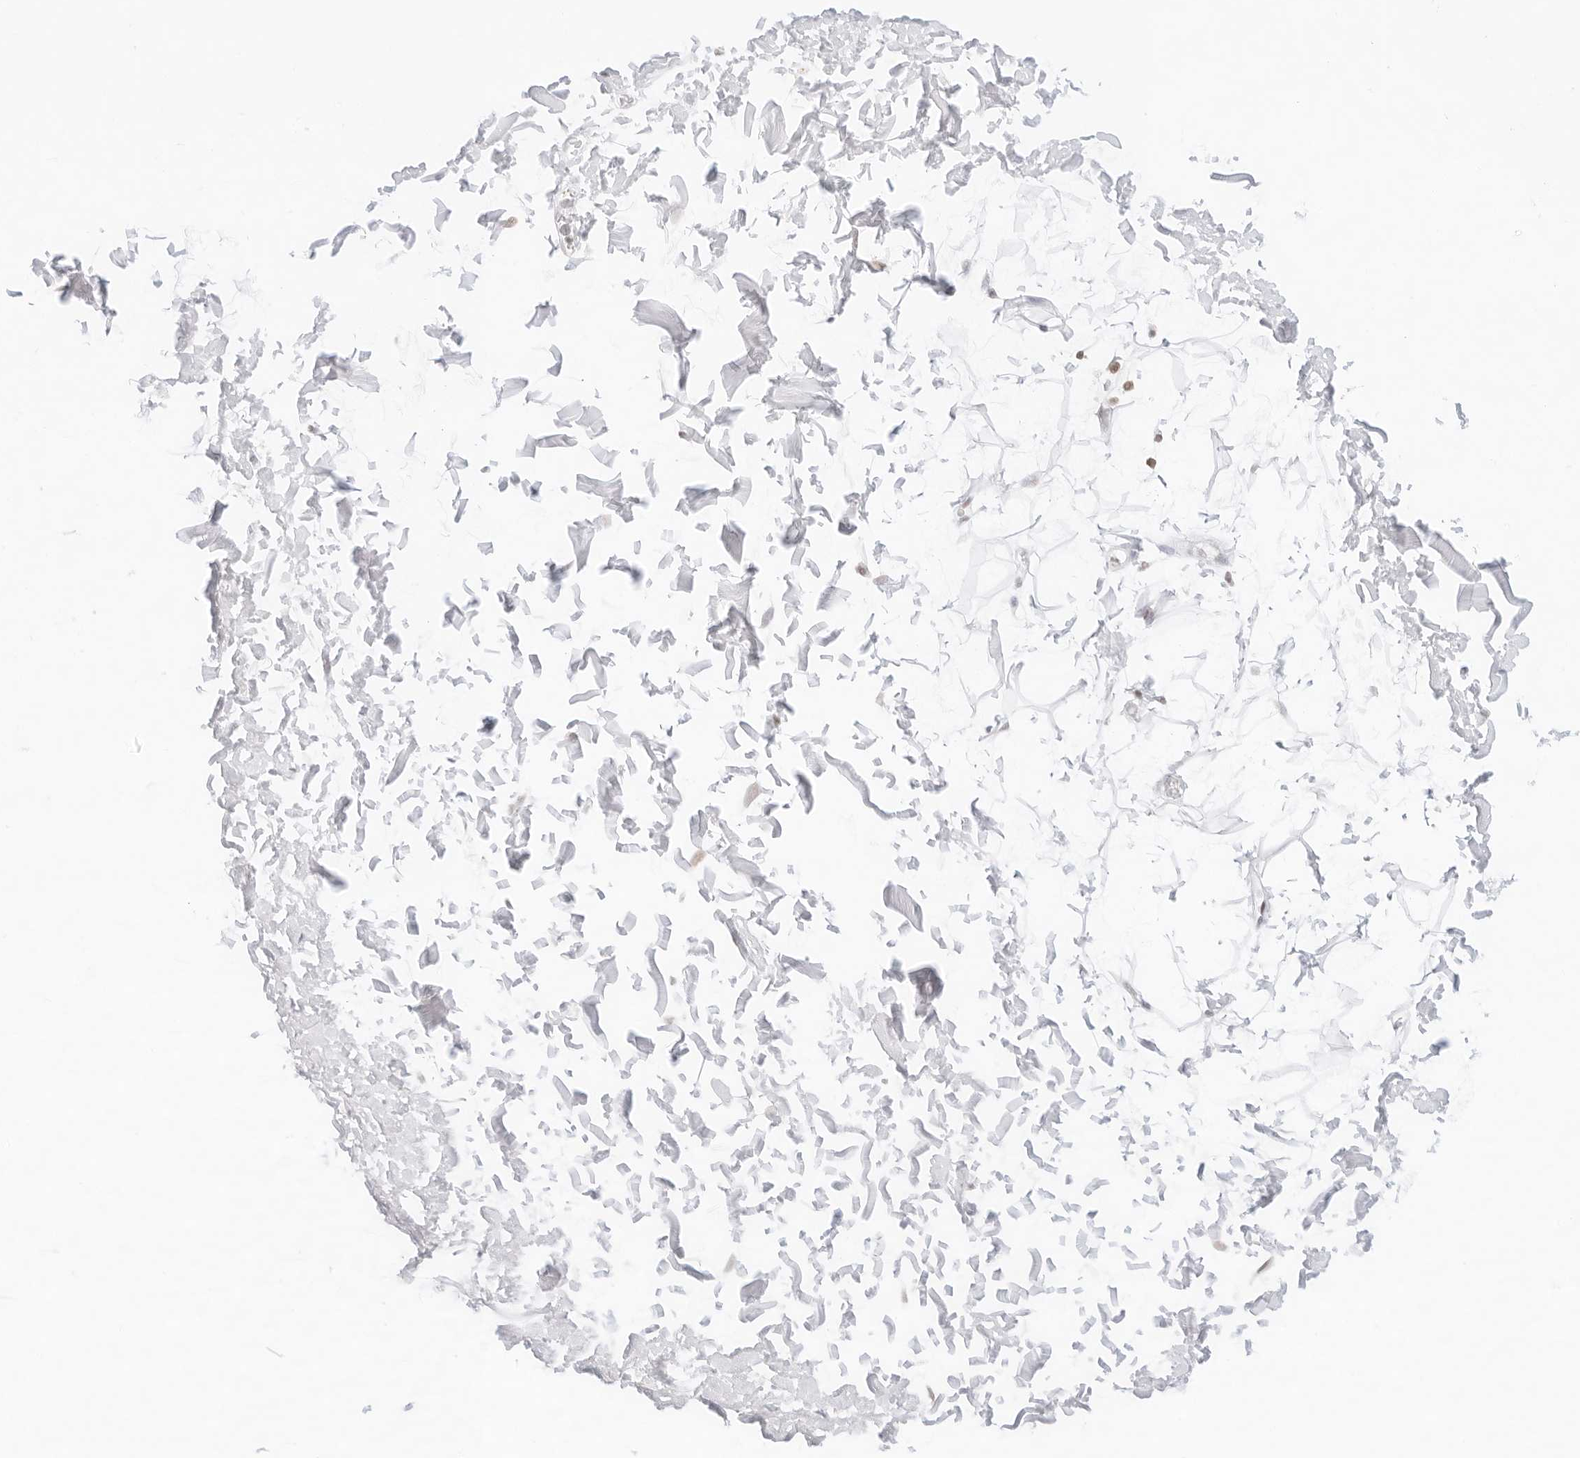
{"staining": {"intensity": "negative", "quantity": "none", "location": "none"}, "tissue": "adipose tissue", "cell_type": "Adipocytes", "image_type": "normal", "snomed": [{"axis": "morphology", "description": "Normal tissue, NOS"}, {"axis": "topography", "description": "Soft tissue"}], "caption": "Adipocytes show no significant protein staining in benign adipose tissue. (Stains: DAB (3,3'-diaminobenzidine) immunohistochemistry with hematoxylin counter stain, Microscopy: brightfield microscopy at high magnification).", "gene": "GNAS", "patient": {"sex": "male", "age": 72}}